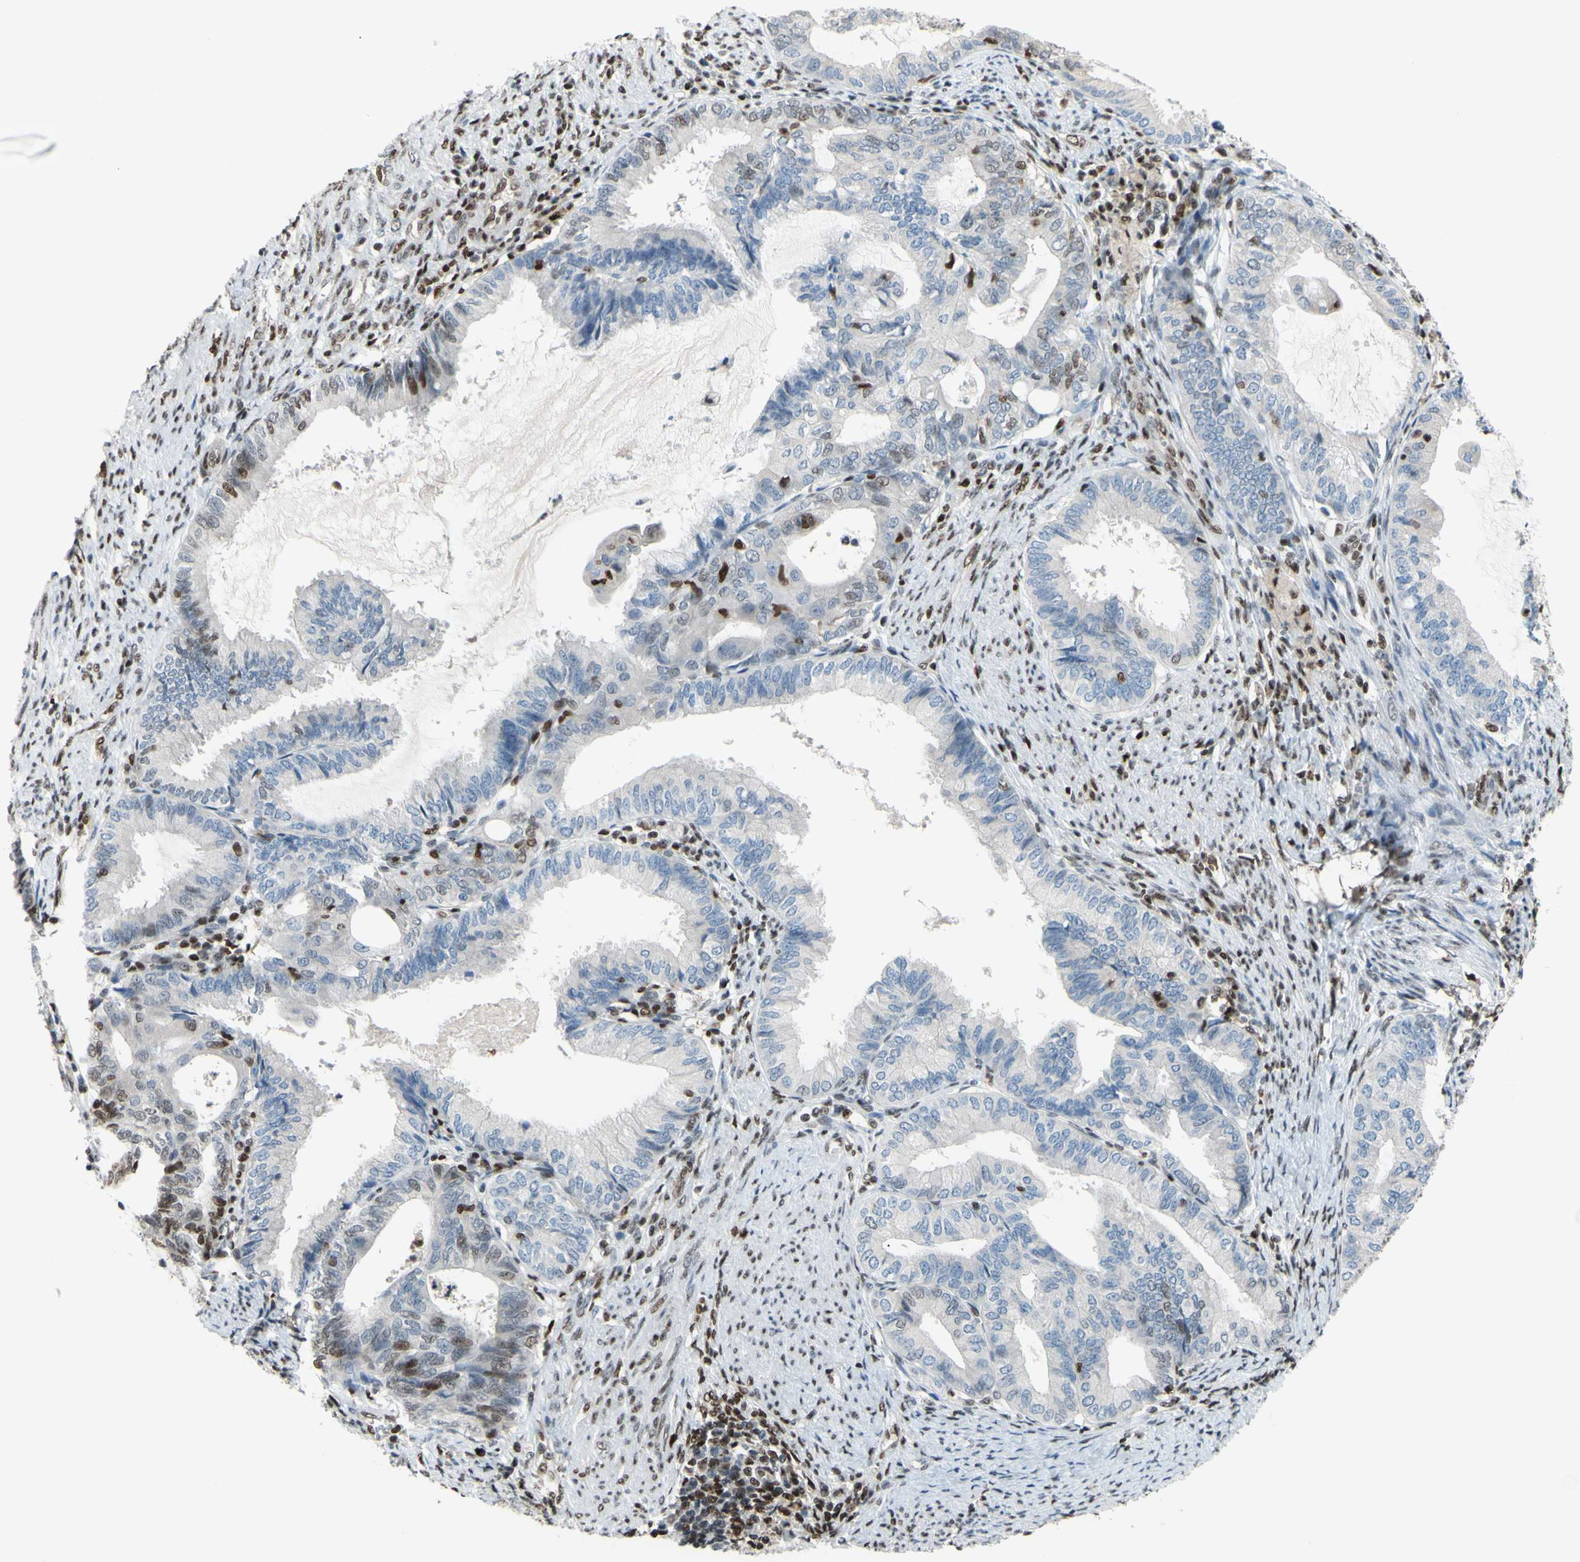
{"staining": {"intensity": "weak", "quantity": ">75%", "location": "cytoplasmic/membranous"}, "tissue": "endometrial cancer", "cell_type": "Tumor cells", "image_type": "cancer", "snomed": [{"axis": "morphology", "description": "Adenocarcinoma, NOS"}, {"axis": "topography", "description": "Endometrium"}], "caption": "Immunohistochemical staining of human adenocarcinoma (endometrial) demonstrates weak cytoplasmic/membranous protein positivity in approximately >75% of tumor cells. (brown staining indicates protein expression, while blue staining denotes nuclei).", "gene": "FKBP5", "patient": {"sex": "female", "age": 86}}